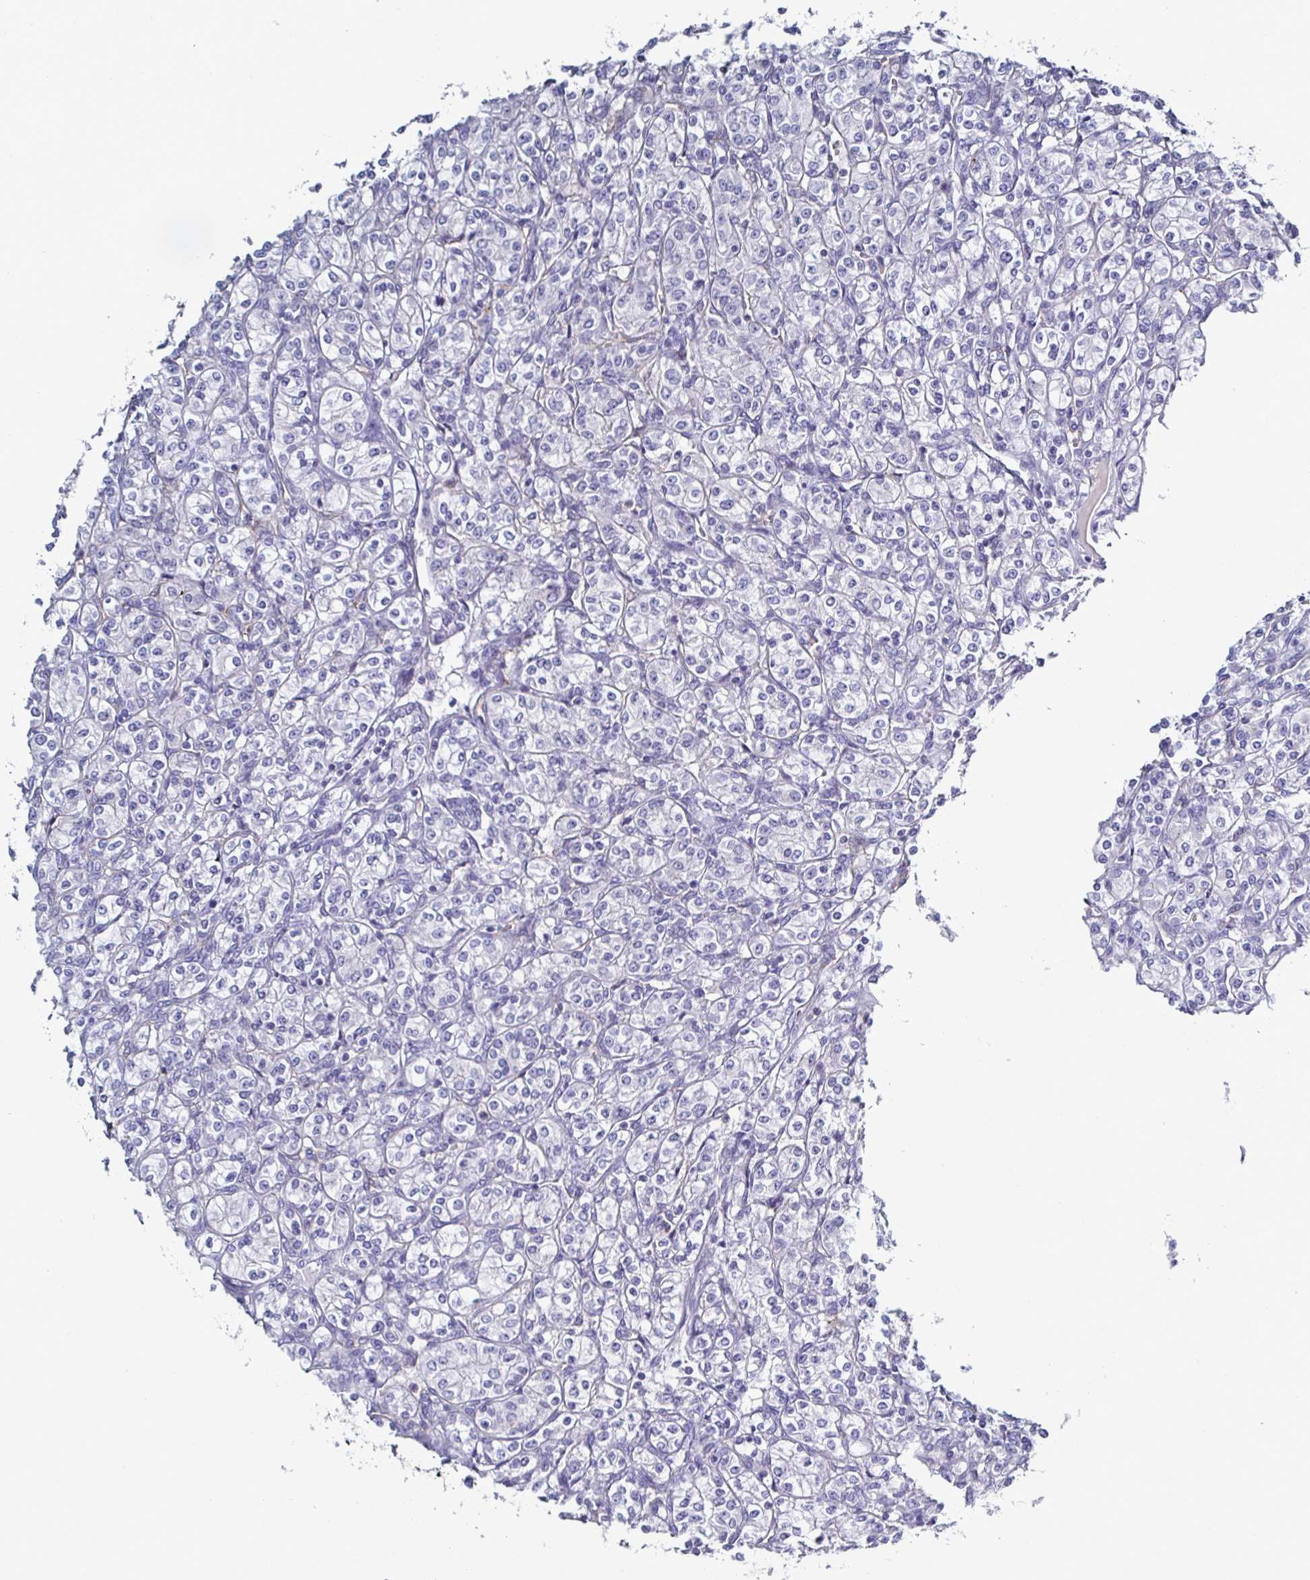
{"staining": {"intensity": "negative", "quantity": "none", "location": "none"}, "tissue": "renal cancer", "cell_type": "Tumor cells", "image_type": "cancer", "snomed": [{"axis": "morphology", "description": "Adenocarcinoma, NOS"}, {"axis": "topography", "description": "Kidney"}], "caption": "Immunohistochemistry micrograph of neoplastic tissue: human renal cancer (adenocarcinoma) stained with DAB (3,3'-diaminobenzidine) displays no significant protein positivity in tumor cells. Nuclei are stained in blue.", "gene": "ACSBG2", "patient": {"sex": "male", "age": 77}}